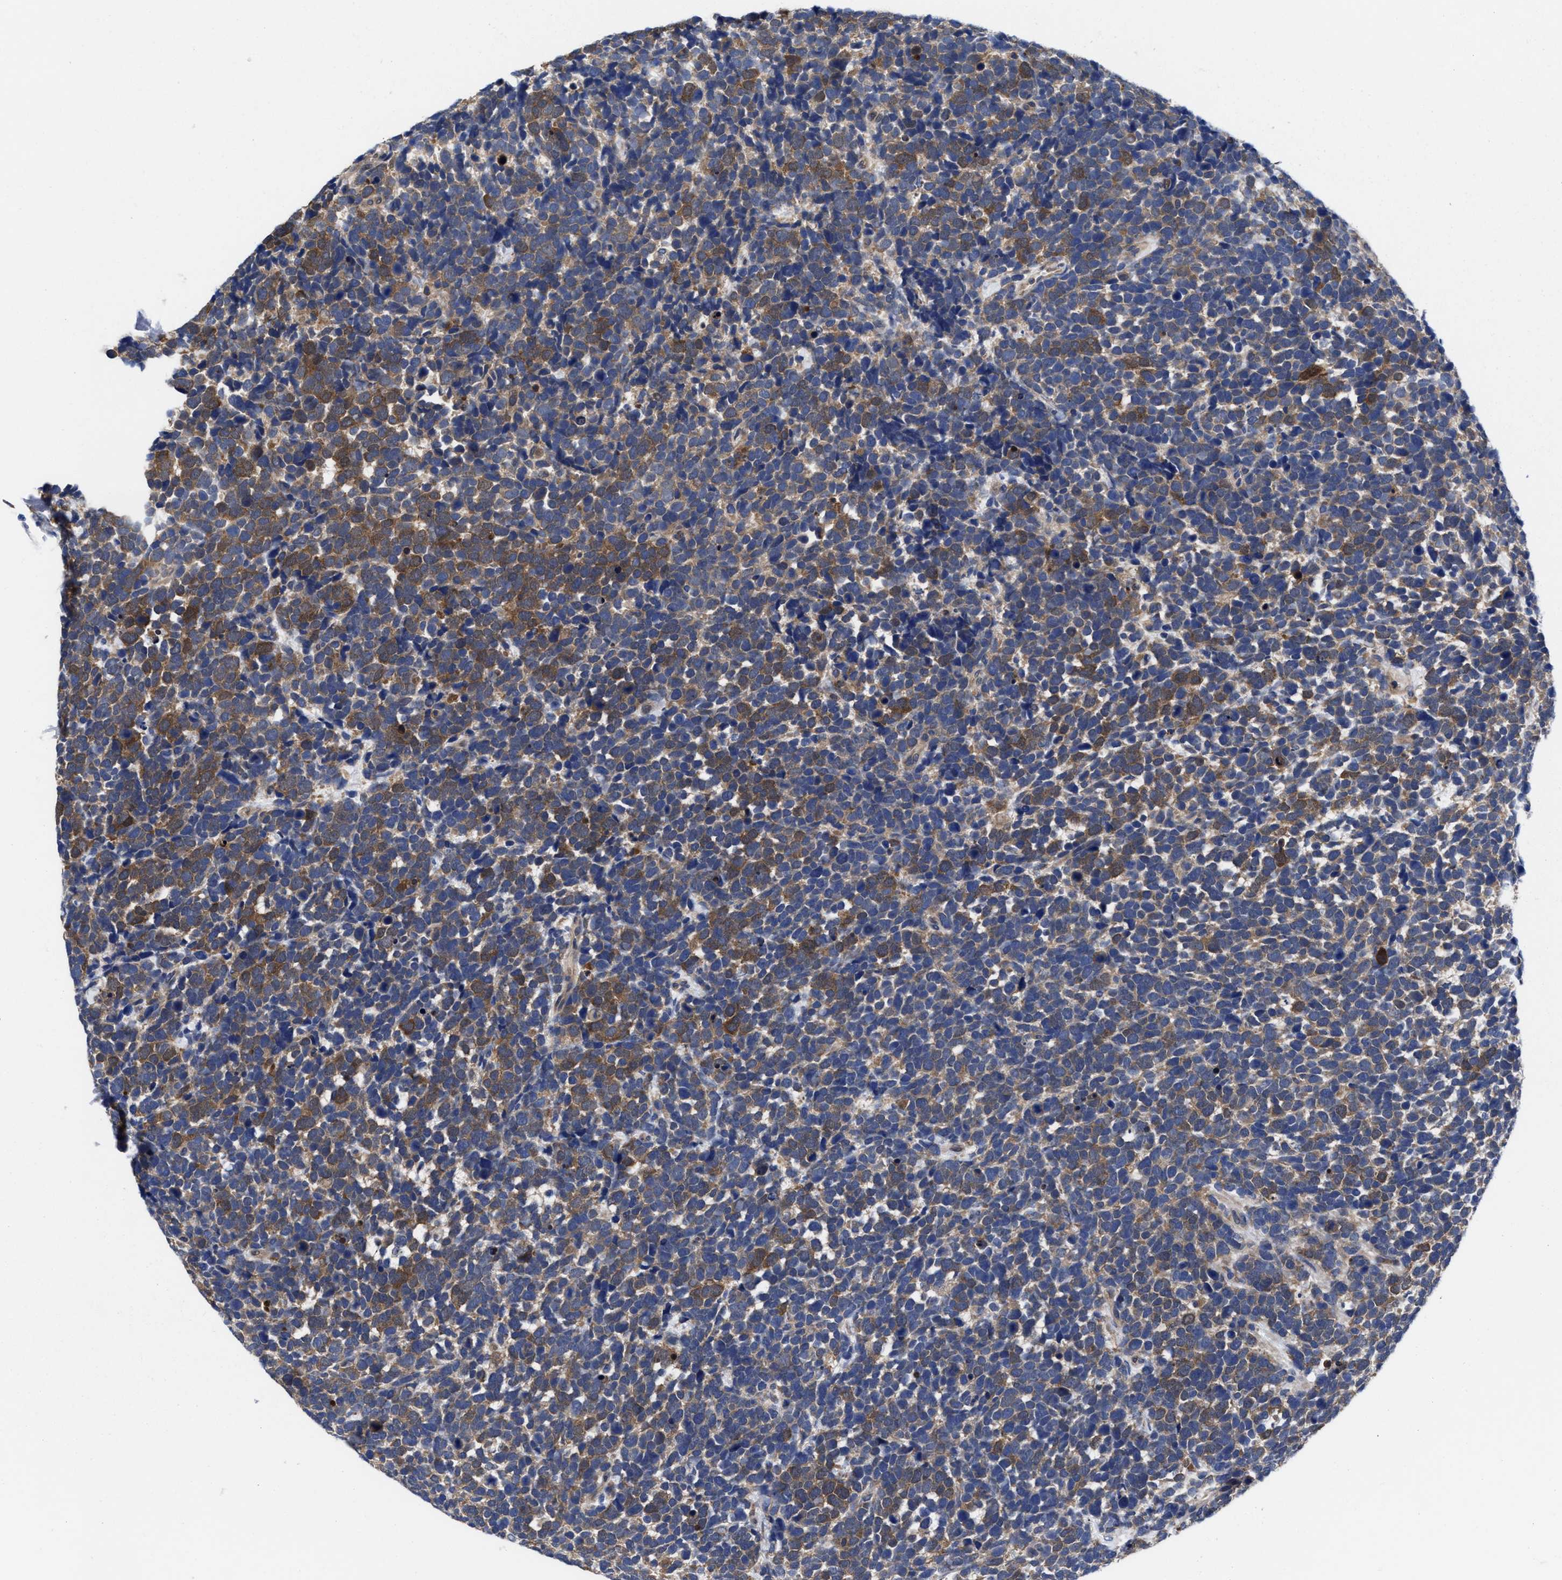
{"staining": {"intensity": "moderate", "quantity": ">75%", "location": "cytoplasmic/membranous"}, "tissue": "urothelial cancer", "cell_type": "Tumor cells", "image_type": "cancer", "snomed": [{"axis": "morphology", "description": "Urothelial carcinoma, High grade"}, {"axis": "topography", "description": "Urinary bladder"}], "caption": "The immunohistochemical stain highlights moderate cytoplasmic/membranous staining in tumor cells of urothelial carcinoma (high-grade) tissue.", "gene": "TXNDC17", "patient": {"sex": "female", "age": 82}}